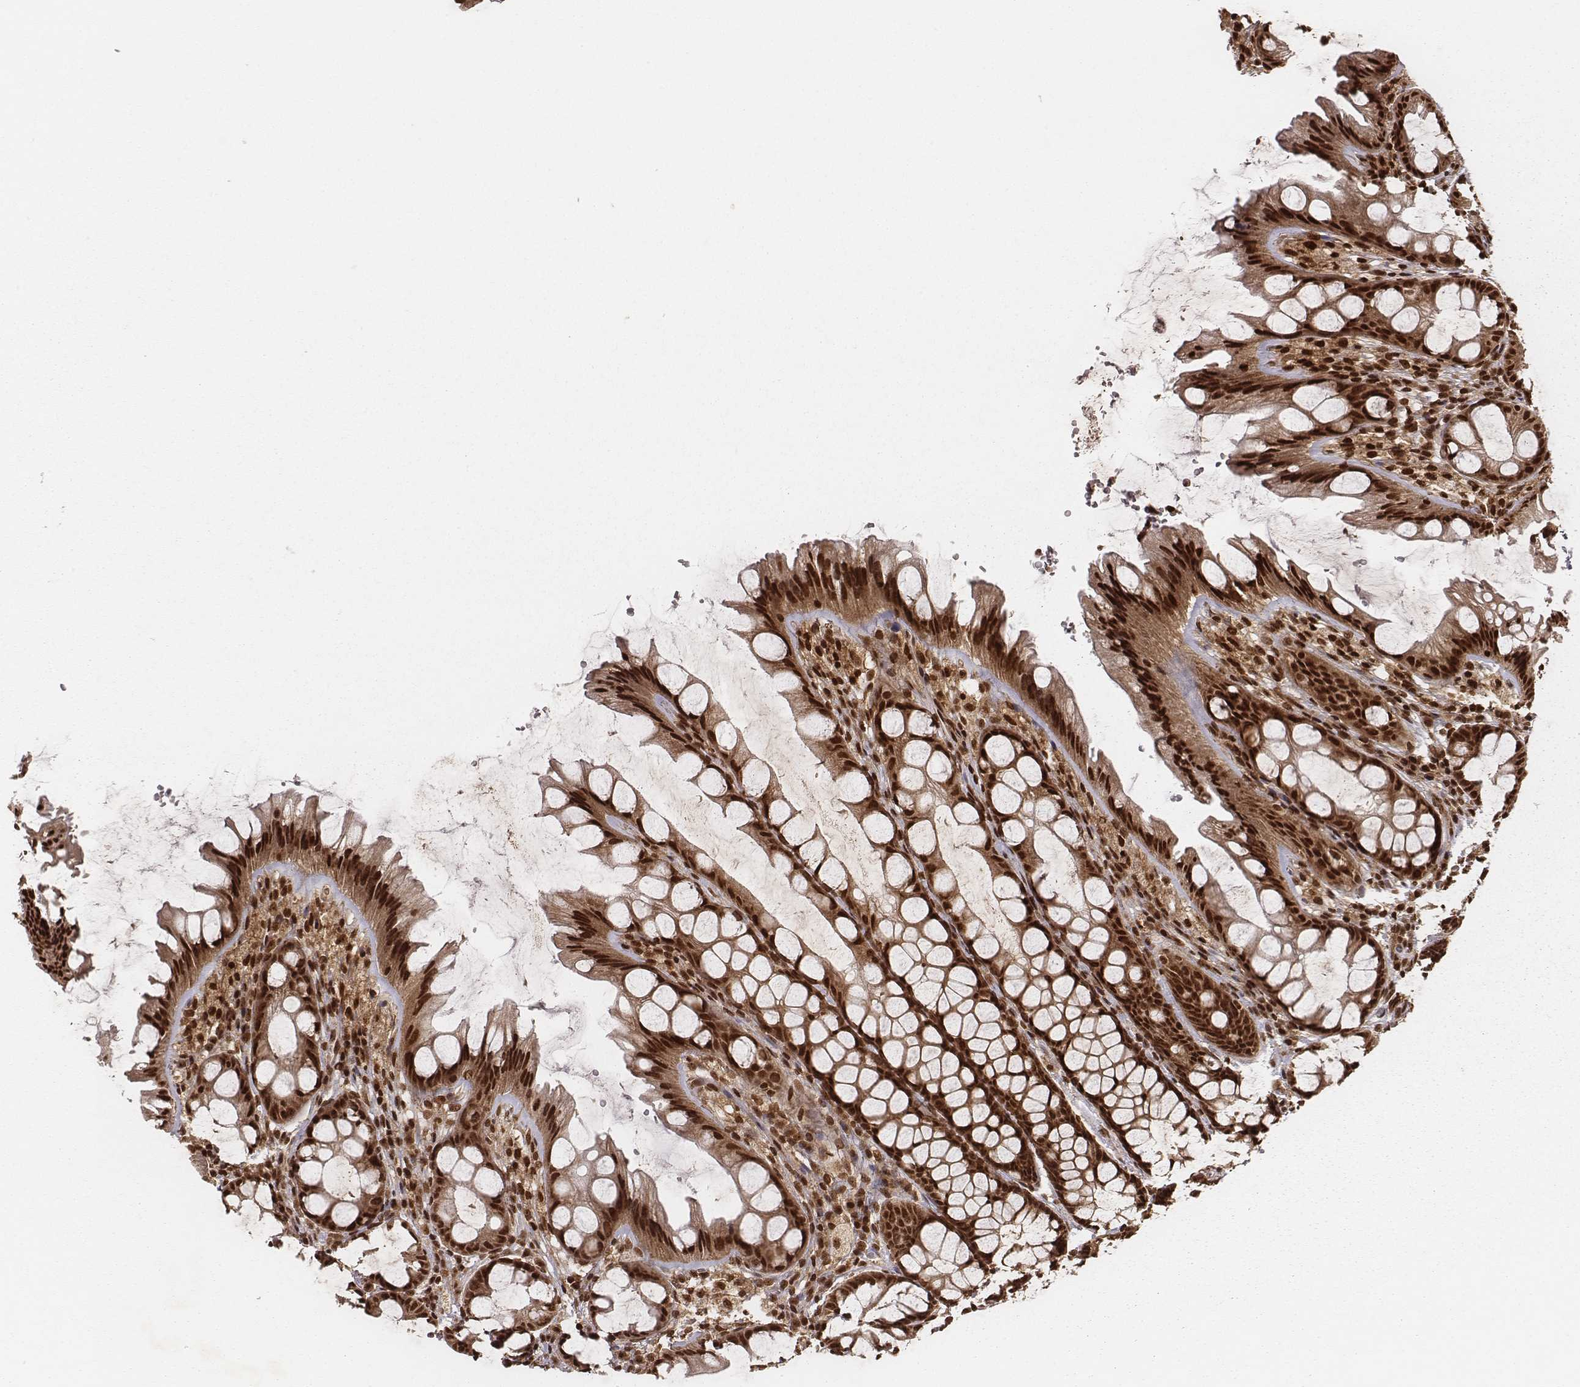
{"staining": {"intensity": "strong", "quantity": ">75%", "location": "cytoplasmic/membranous,nuclear"}, "tissue": "colon", "cell_type": "Endothelial cells", "image_type": "normal", "snomed": [{"axis": "morphology", "description": "Normal tissue, NOS"}, {"axis": "topography", "description": "Colon"}], "caption": "Immunohistochemistry micrograph of benign colon: colon stained using IHC demonstrates high levels of strong protein expression localized specifically in the cytoplasmic/membranous,nuclear of endothelial cells, appearing as a cytoplasmic/membranous,nuclear brown color.", "gene": "NFX1", "patient": {"sex": "male", "age": 47}}